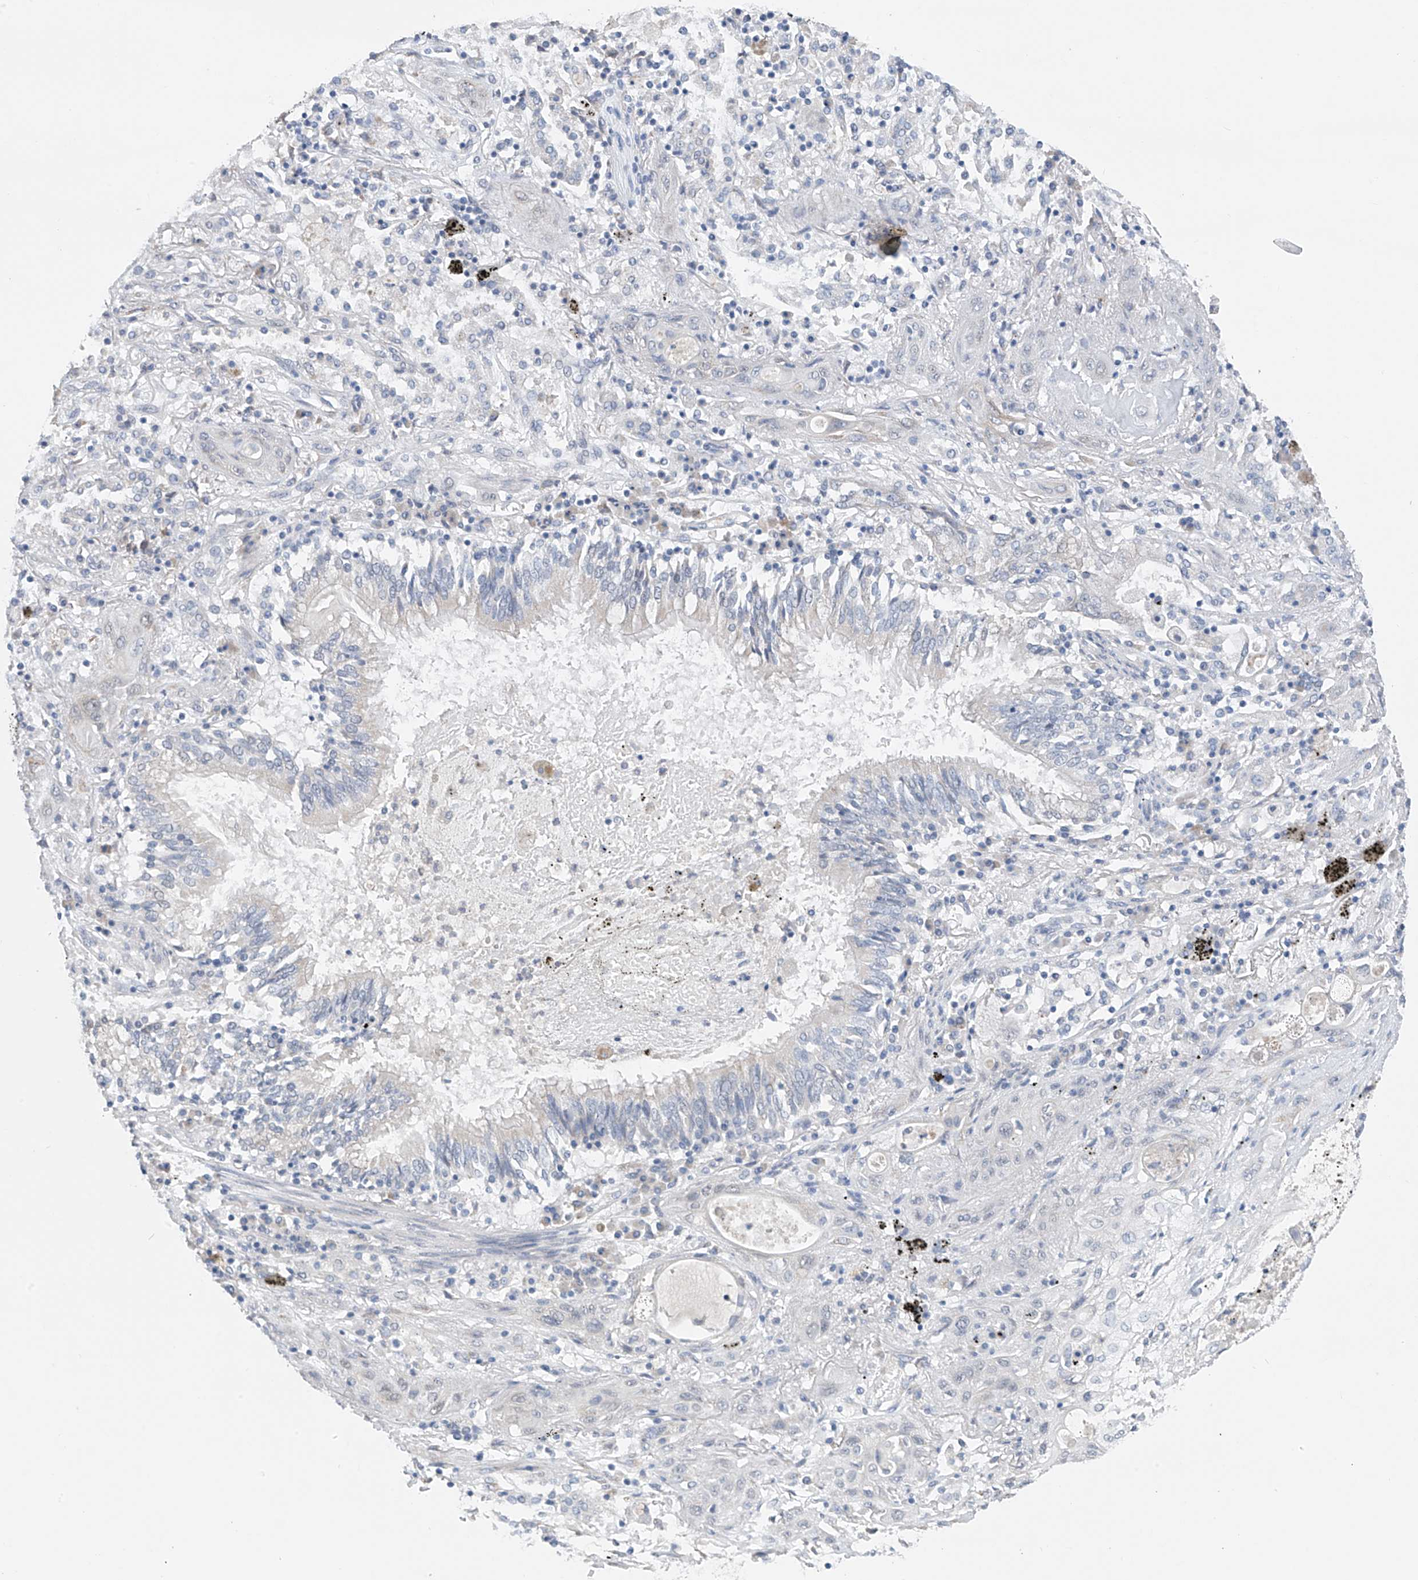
{"staining": {"intensity": "negative", "quantity": "none", "location": "none"}, "tissue": "lung cancer", "cell_type": "Tumor cells", "image_type": "cancer", "snomed": [{"axis": "morphology", "description": "Squamous cell carcinoma, NOS"}, {"axis": "topography", "description": "Lung"}], "caption": "Lung cancer was stained to show a protein in brown. There is no significant positivity in tumor cells.", "gene": "CYP4V2", "patient": {"sex": "female", "age": 47}}